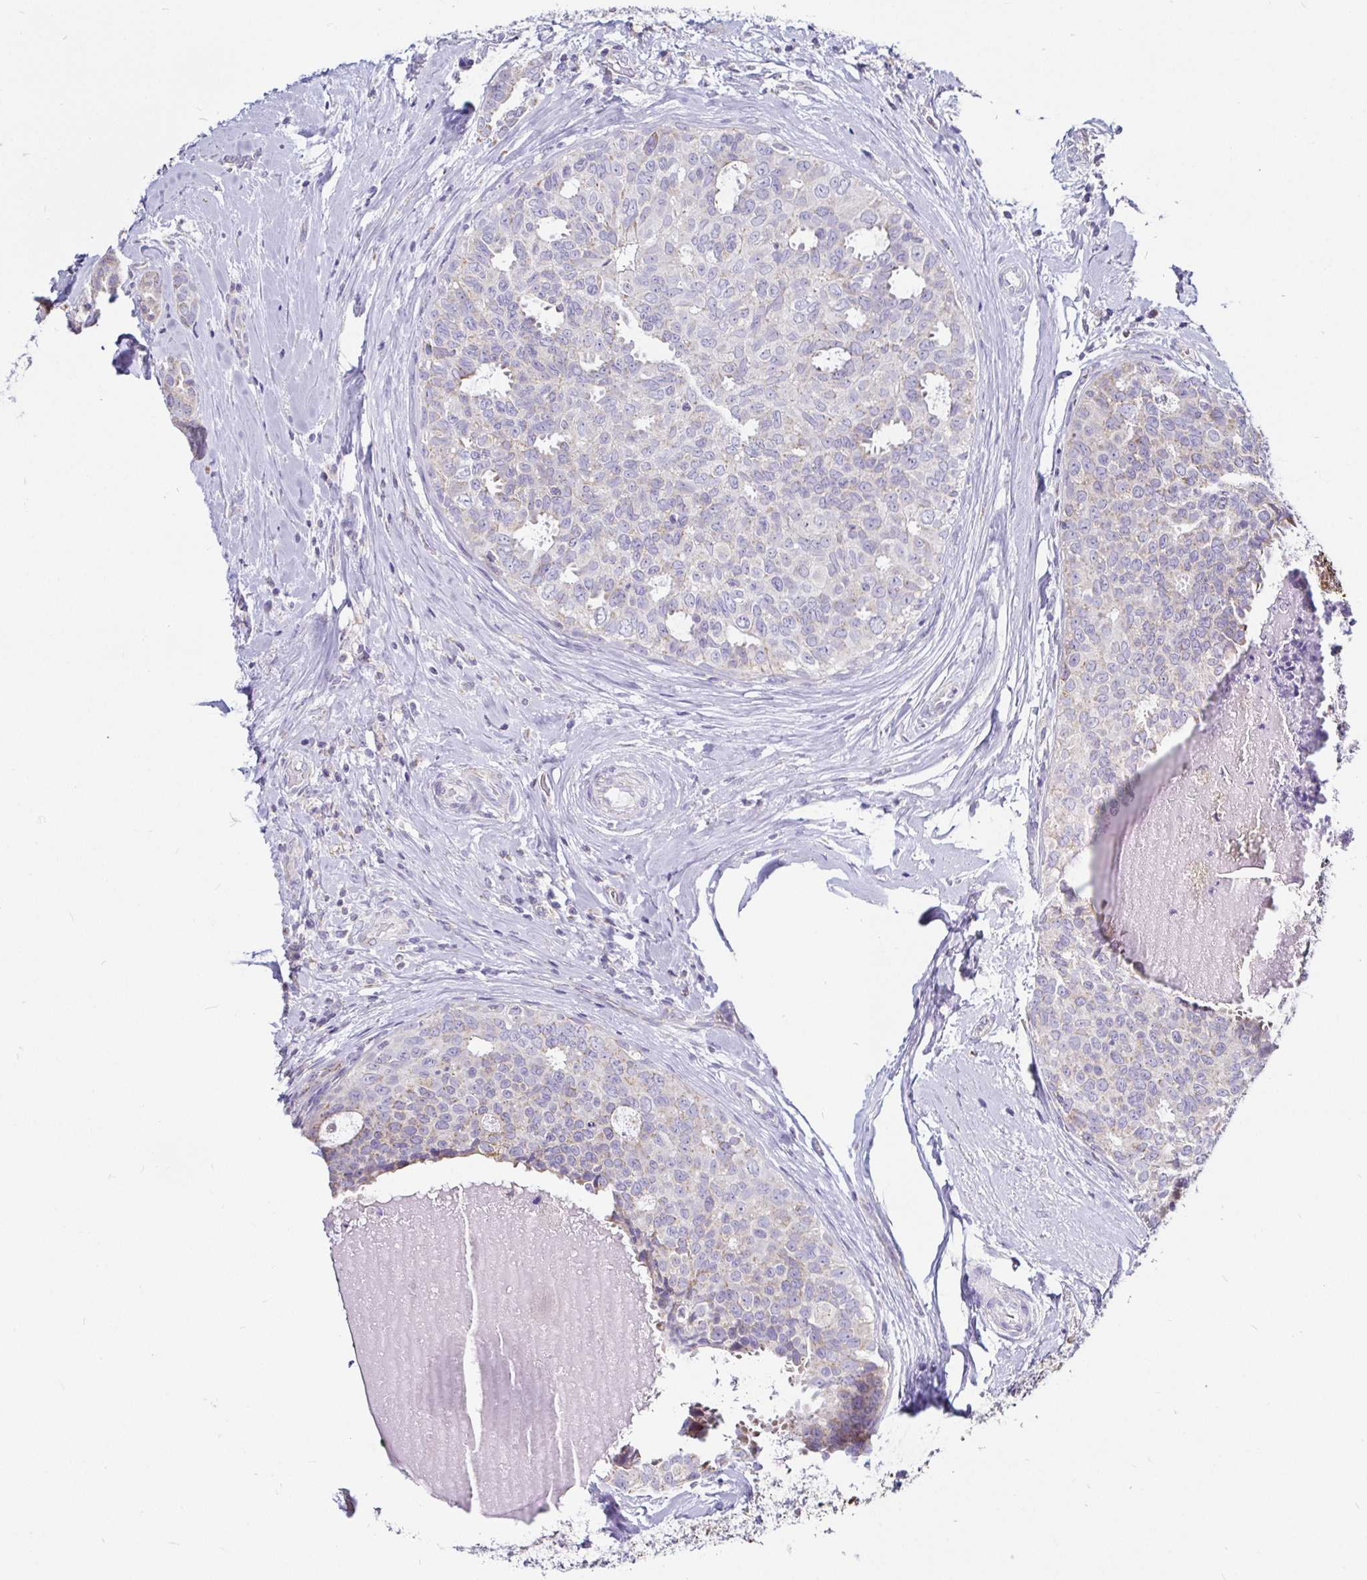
{"staining": {"intensity": "negative", "quantity": "none", "location": "none"}, "tissue": "breast cancer", "cell_type": "Tumor cells", "image_type": "cancer", "snomed": [{"axis": "morphology", "description": "Duct carcinoma"}, {"axis": "topography", "description": "Breast"}], "caption": "Photomicrograph shows no protein expression in tumor cells of breast invasive ductal carcinoma tissue.", "gene": "PGAM2", "patient": {"sex": "female", "age": 45}}